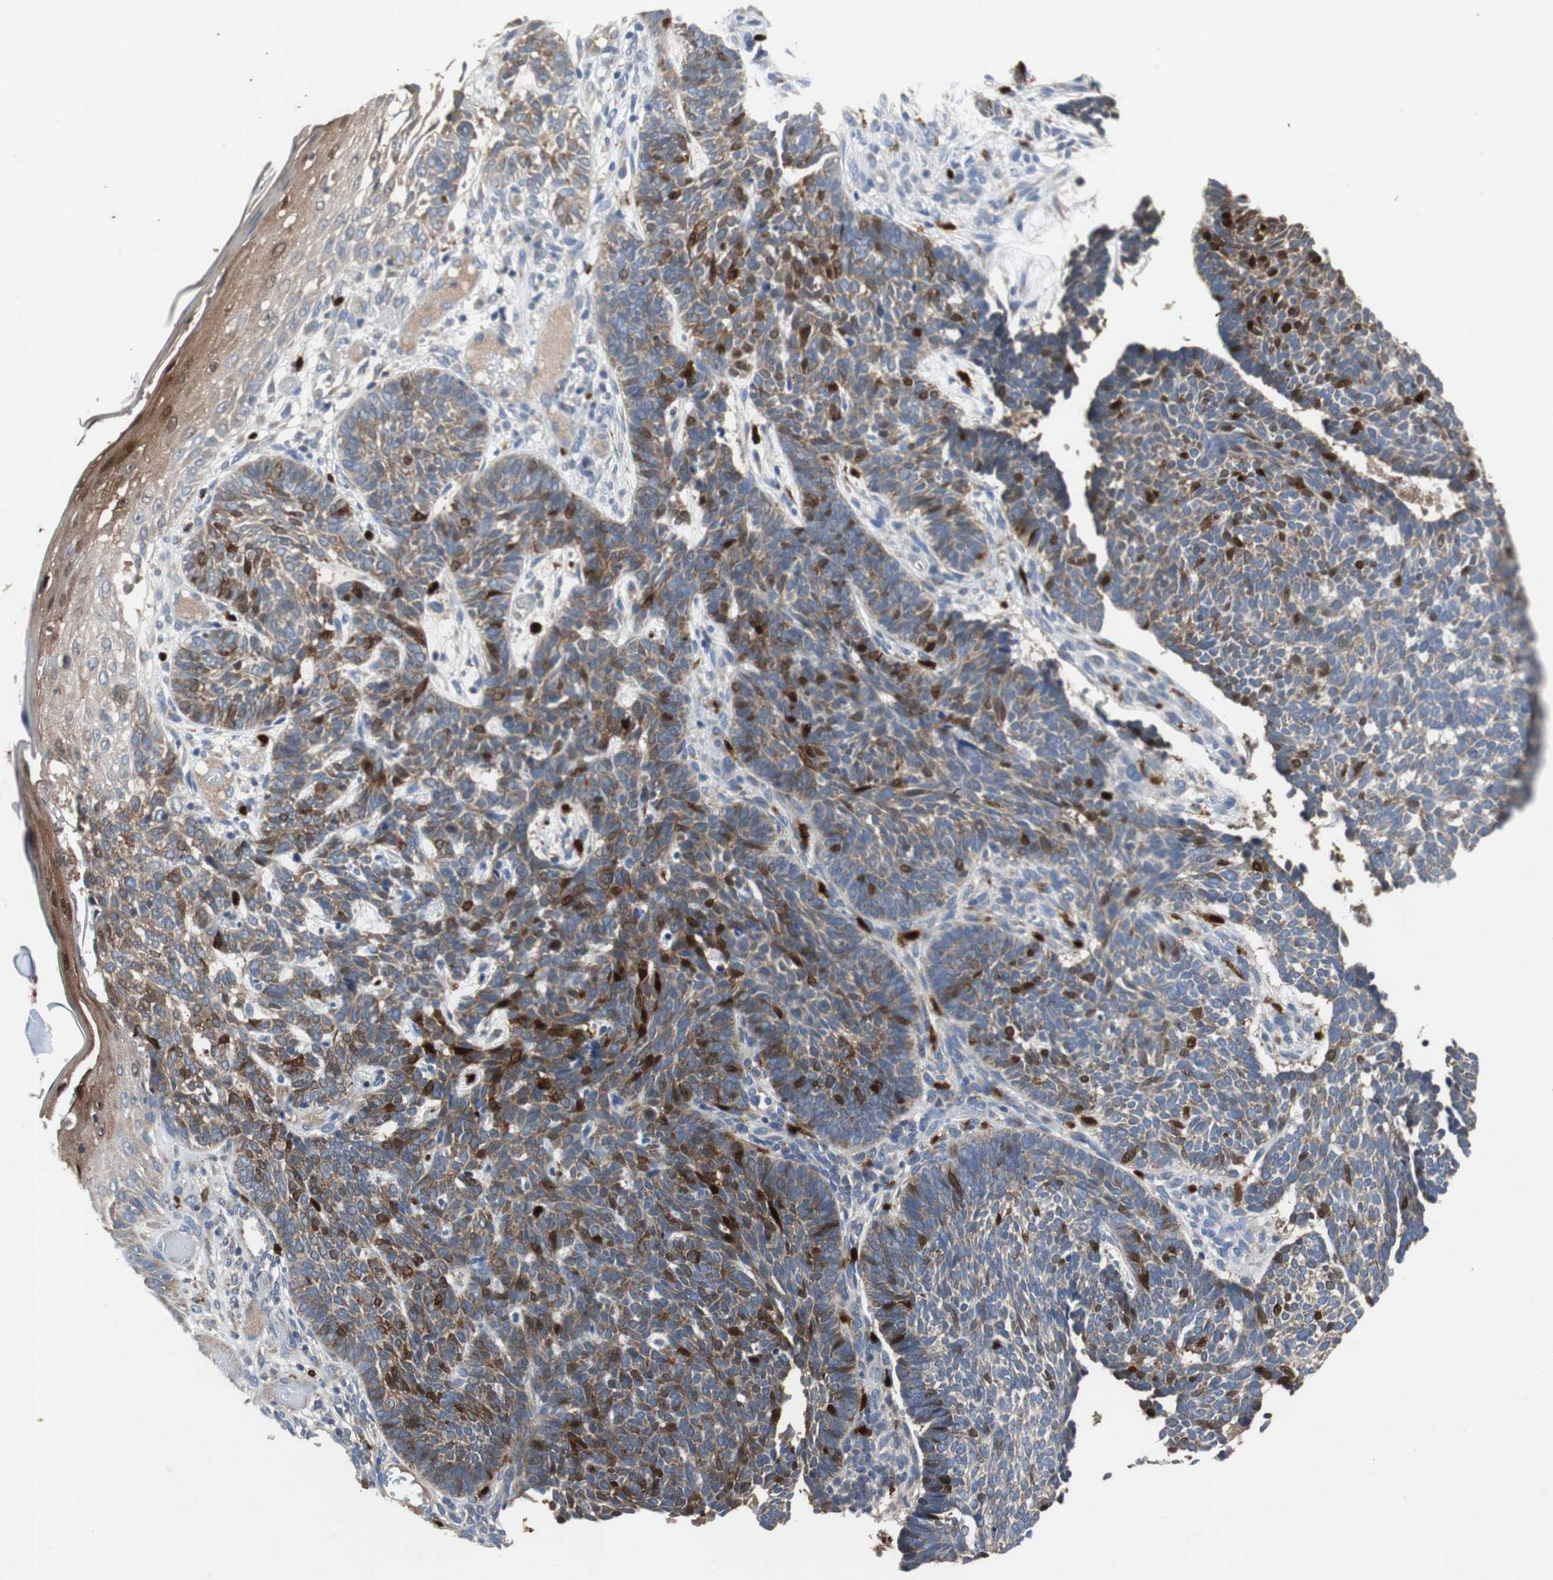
{"staining": {"intensity": "strong", "quantity": "25%-75%", "location": "cytoplasmic/membranous,nuclear"}, "tissue": "skin cancer", "cell_type": "Tumor cells", "image_type": "cancer", "snomed": [{"axis": "morphology", "description": "Normal tissue, NOS"}, {"axis": "morphology", "description": "Basal cell carcinoma"}, {"axis": "topography", "description": "Skin"}], "caption": "A high amount of strong cytoplasmic/membranous and nuclear positivity is seen in about 25%-75% of tumor cells in skin cancer (basal cell carcinoma) tissue. Nuclei are stained in blue.", "gene": "CALB2", "patient": {"sex": "male", "age": 87}}